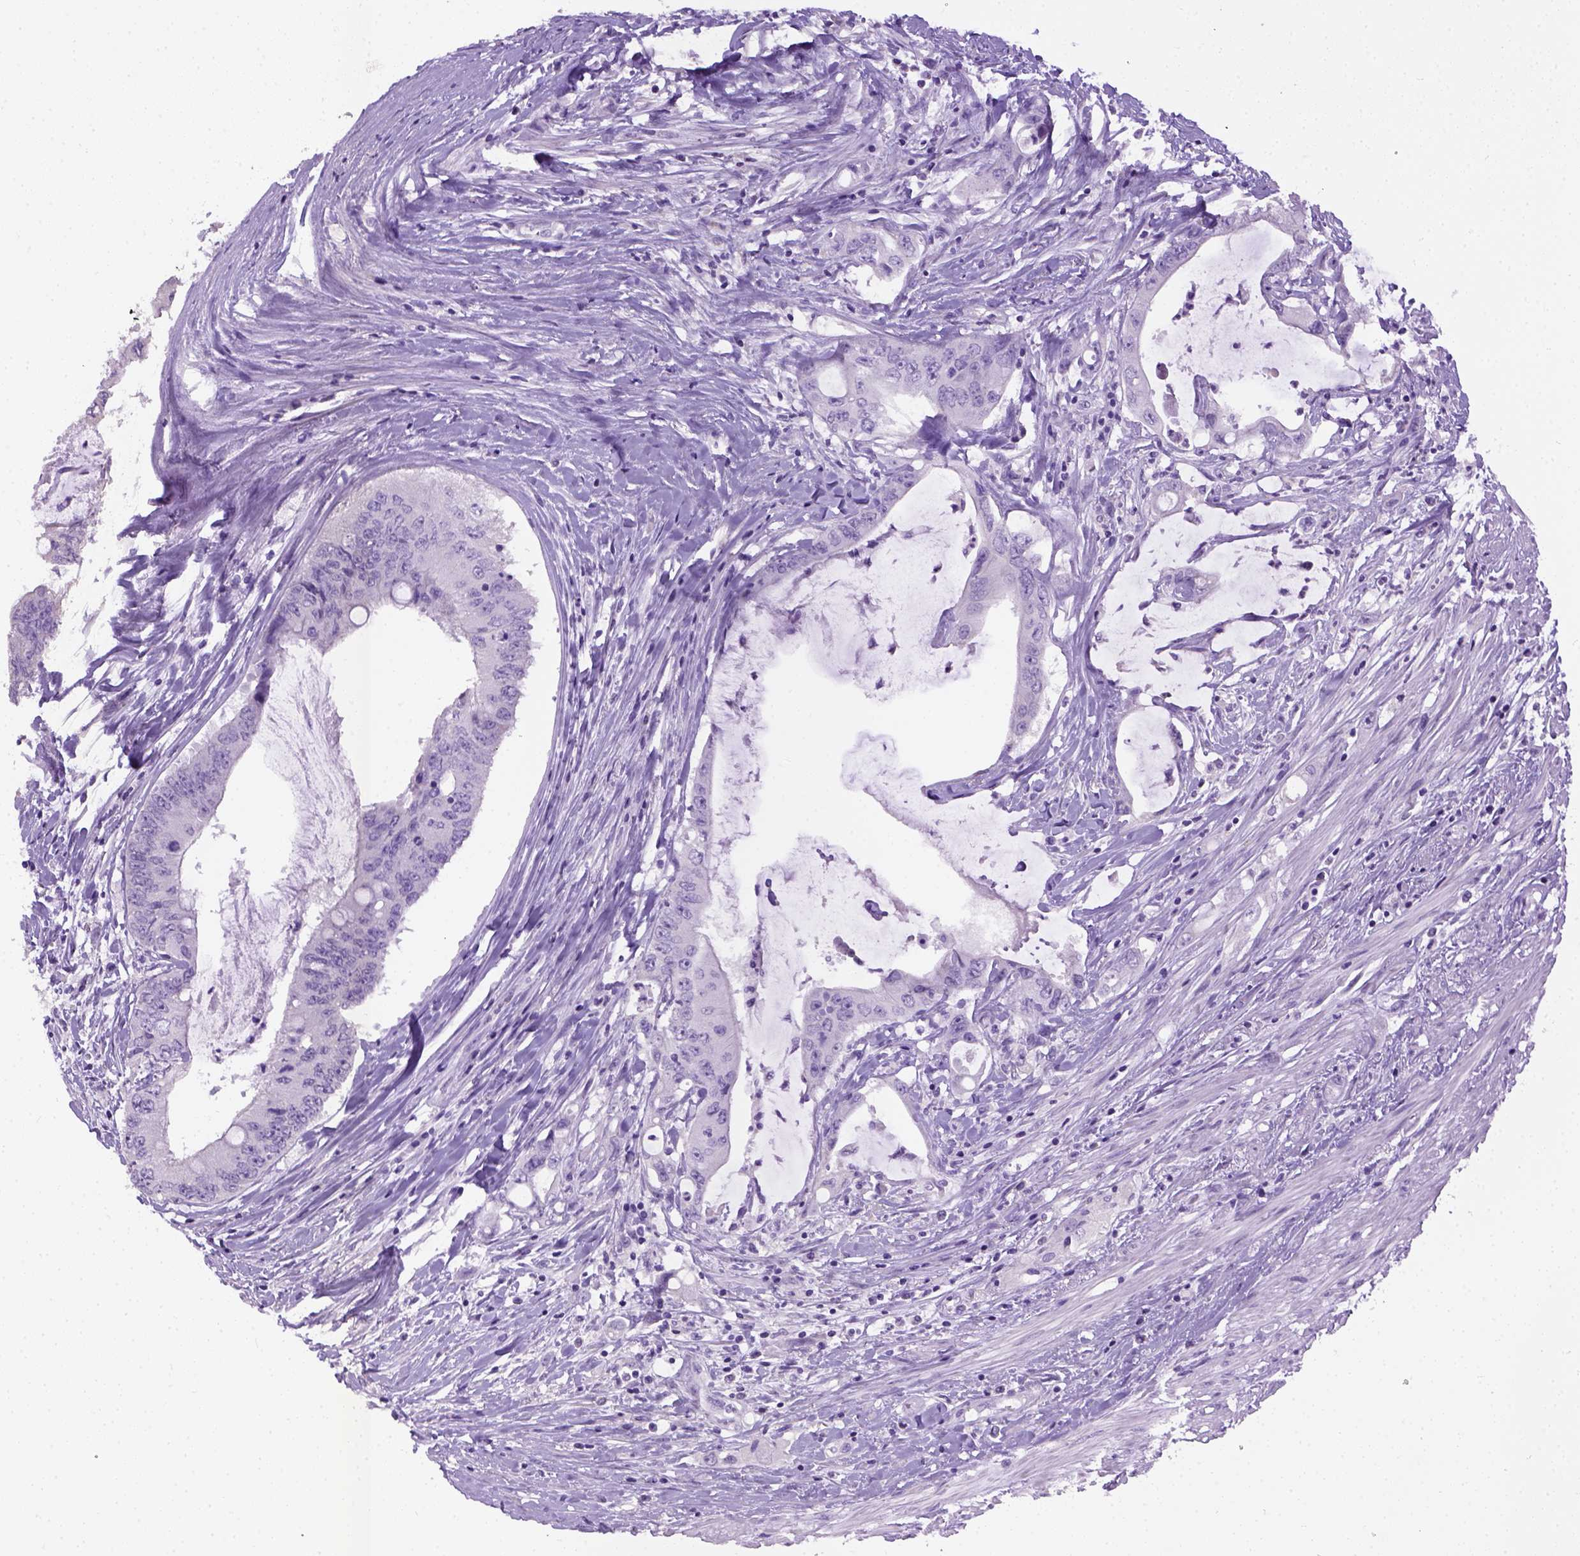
{"staining": {"intensity": "negative", "quantity": "none", "location": "none"}, "tissue": "colorectal cancer", "cell_type": "Tumor cells", "image_type": "cancer", "snomed": [{"axis": "morphology", "description": "Adenocarcinoma, NOS"}, {"axis": "topography", "description": "Rectum"}], "caption": "High power microscopy histopathology image of an immunohistochemistry micrograph of colorectal cancer (adenocarcinoma), revealing no significant expression in tumor cells. (DAB IHC, high magnification).", "gene": "CYP24A1", "patient": {"sex": "male", "age": 59}}